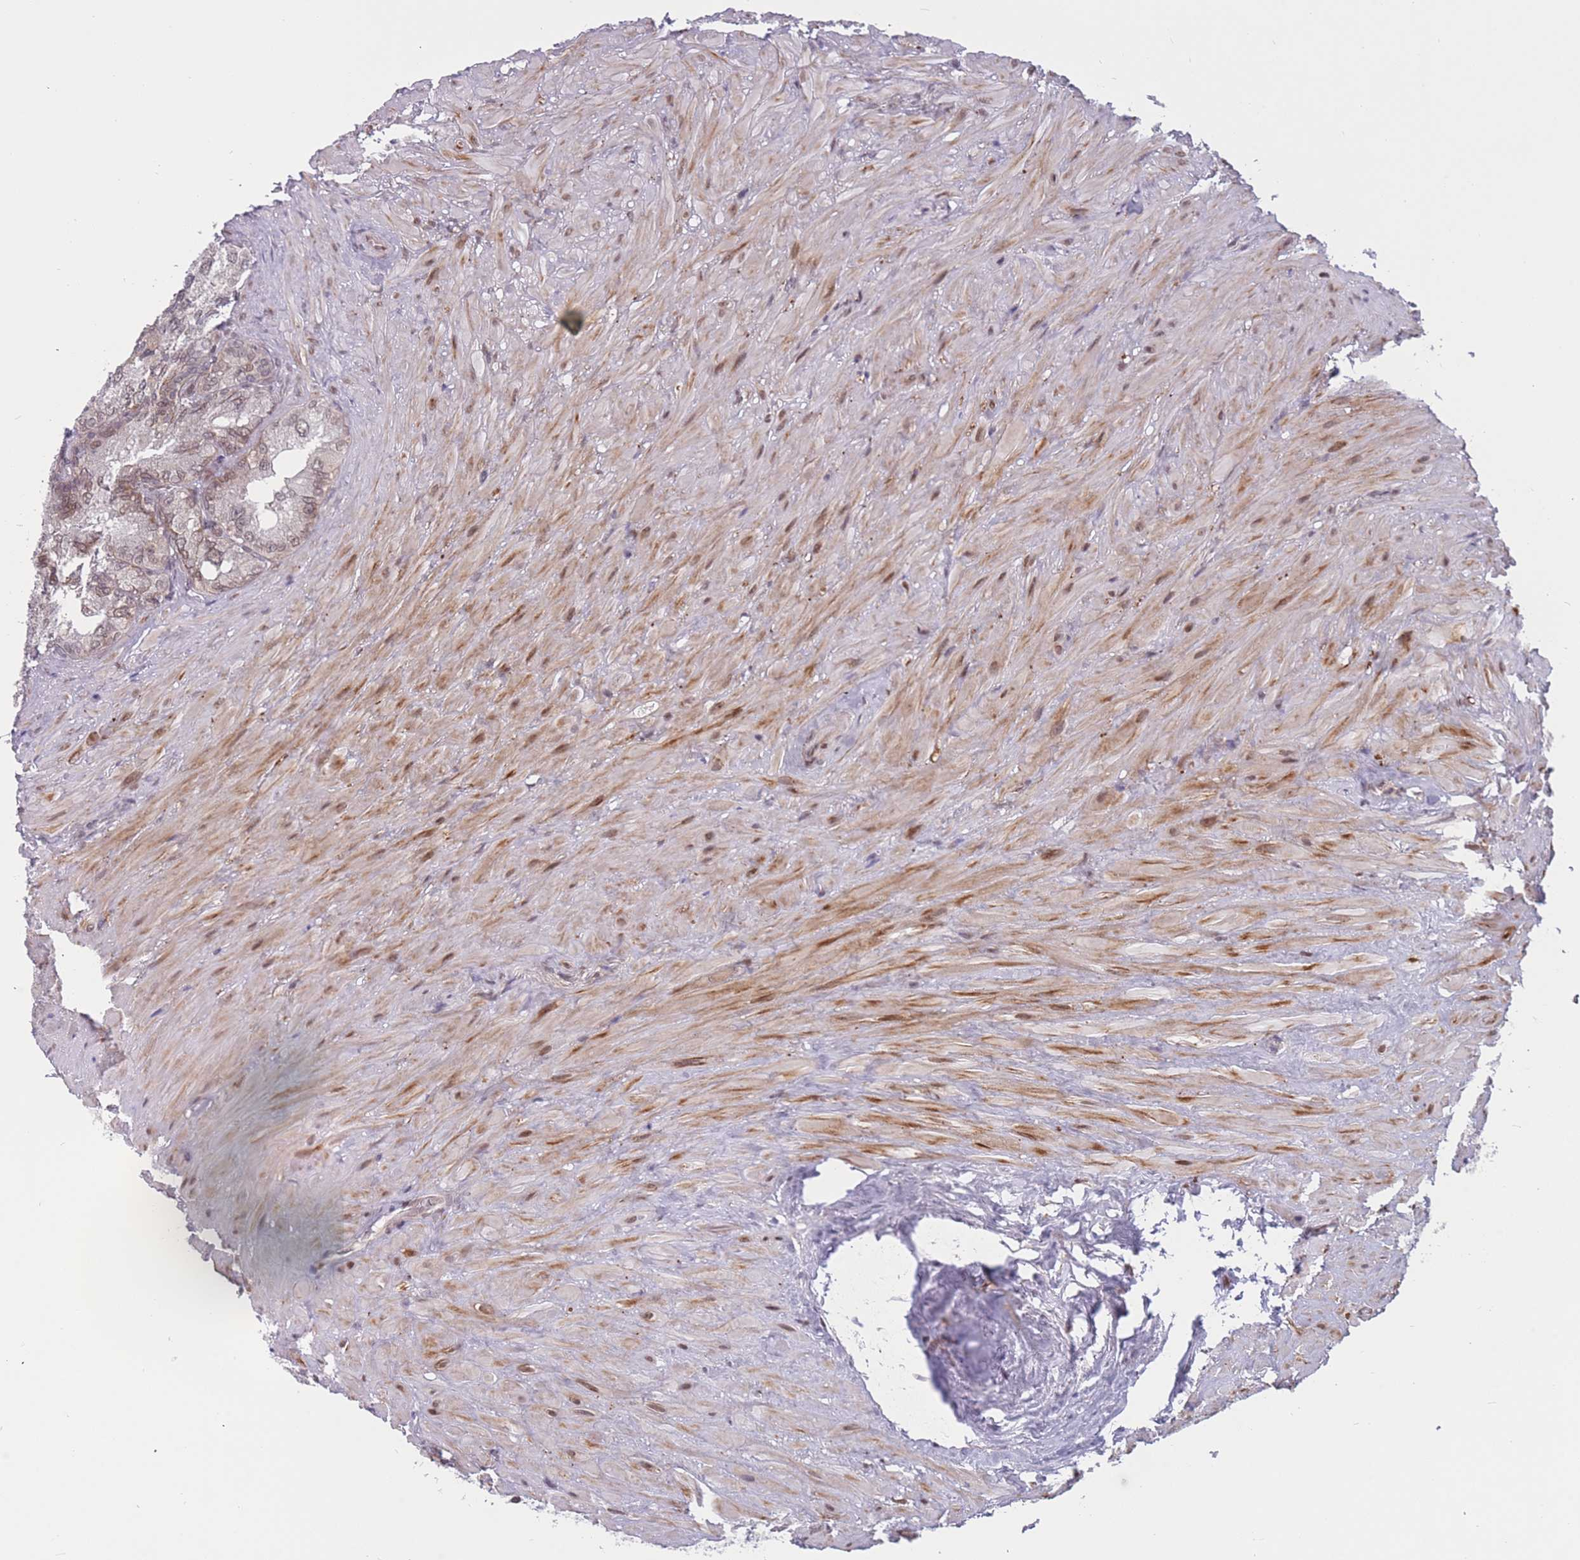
{"staining": {"intensity": "moderate", "quantity": ">75%", "location": "nuclear"}, "tissue": "seminal vesicle", "cell_type": "Glandular cells", "image_type": "normal", "snomed": [{"axis": "morphology", "description": "Normal tissue, NOS"}, {"axis": "topography", "description": "Seminal veicle"}], "caption": "Glandular cells display medium levels of moderate nuclear positivity in about >75% of cells in unremarkable seminal vesicle.", "gene": "BCL9L", "patient": {"sex": "male", "age": 62}}